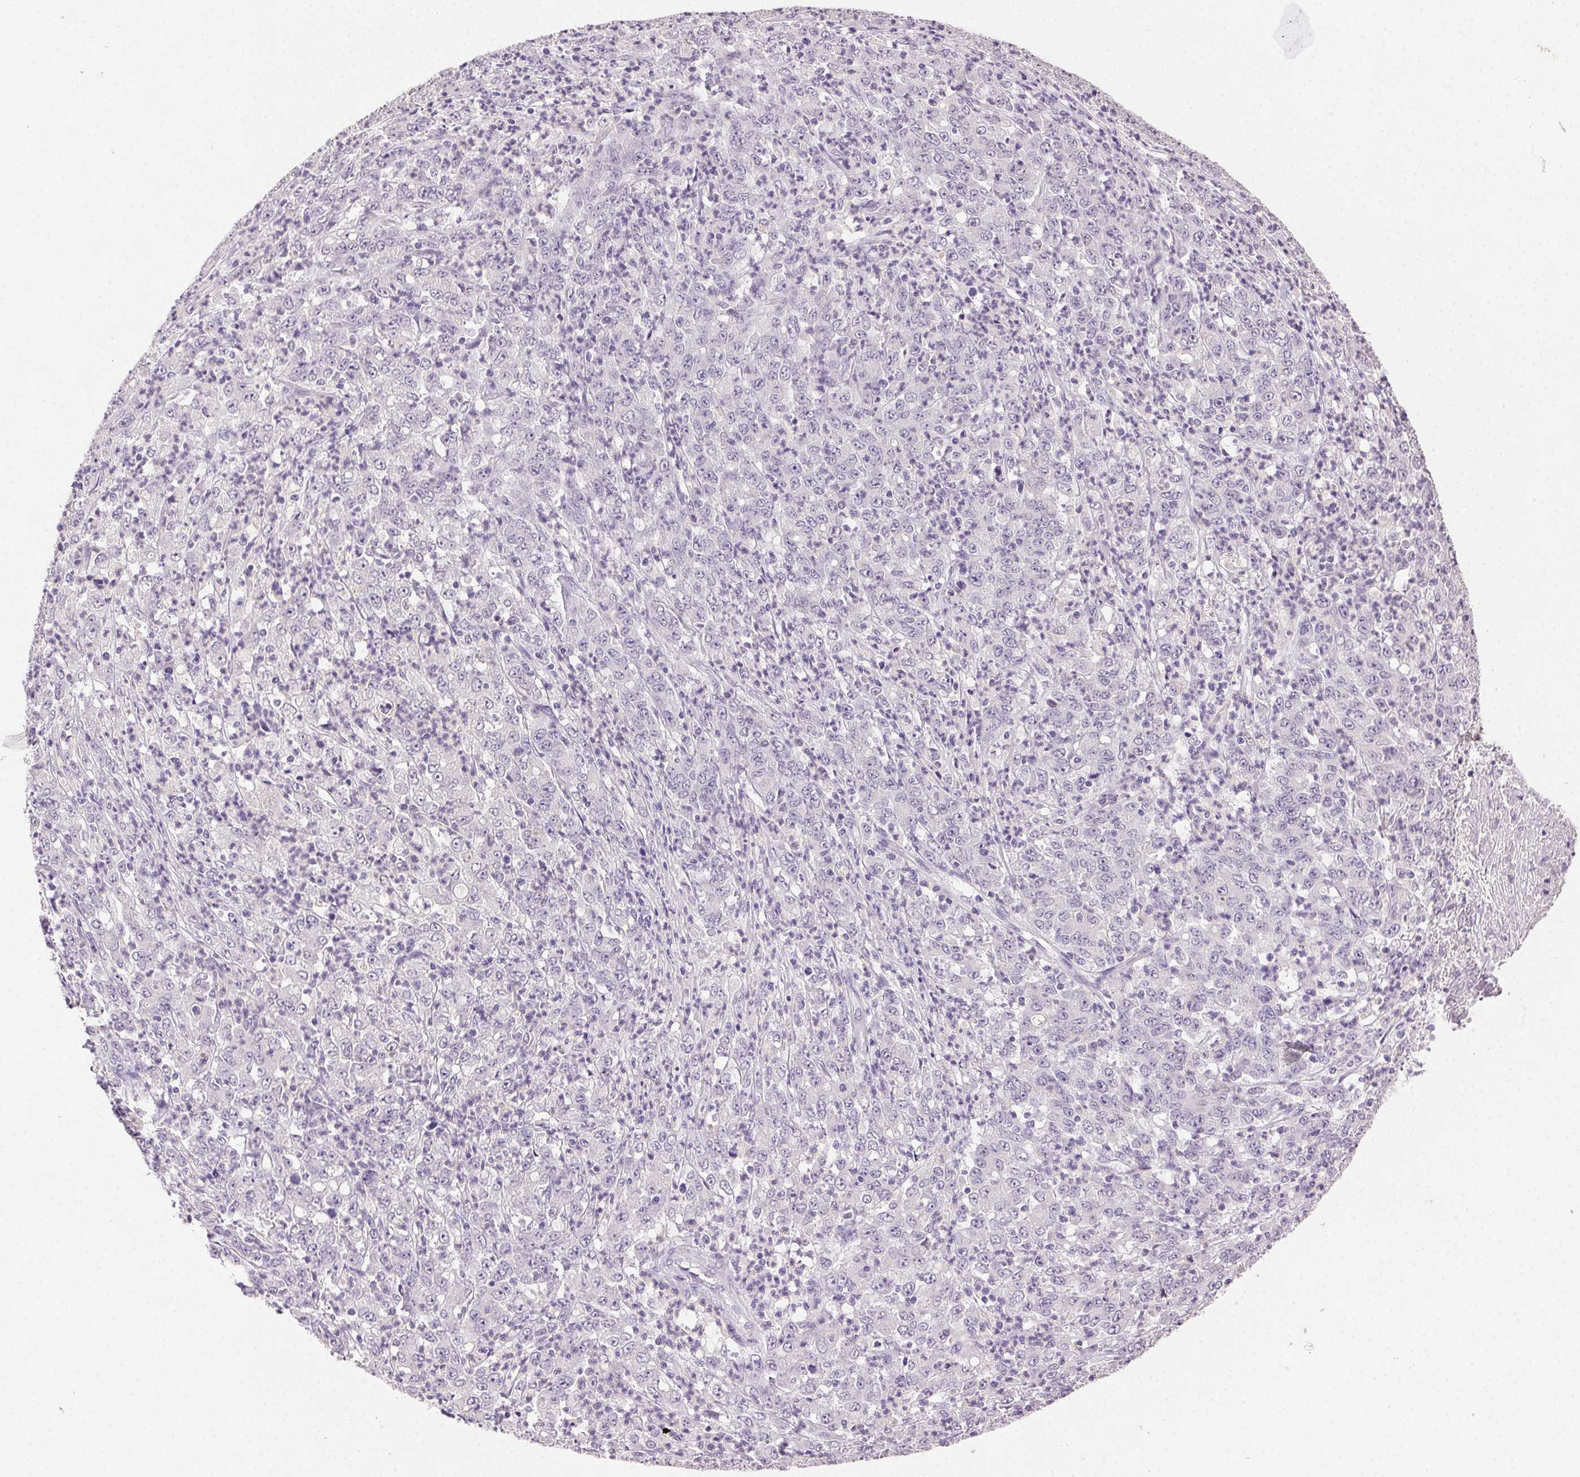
{"staining": {"intensity": "negative", "quantity": "none", "location": "none"}, "tissue": "stomach cancer", "cell_type": "Tumor cells", "image_type": "cancer", "snomed": [{"axis": "morphology", "description": "Adenocarcinoma, NOS"}, {"axis": "topography", "description": "Stomach, lower"}], "caption": "Image shows no protein expression in tumor cells of stomach cancer (adenocarcinoma) tissue. (Brightfield microscopy of DAB (3,3'-diaminobenzidine) immunohistochemistry (IHC) at high magnification).", "gene": "CLDN10", "patient": {"sex": "female", "age": 71}}